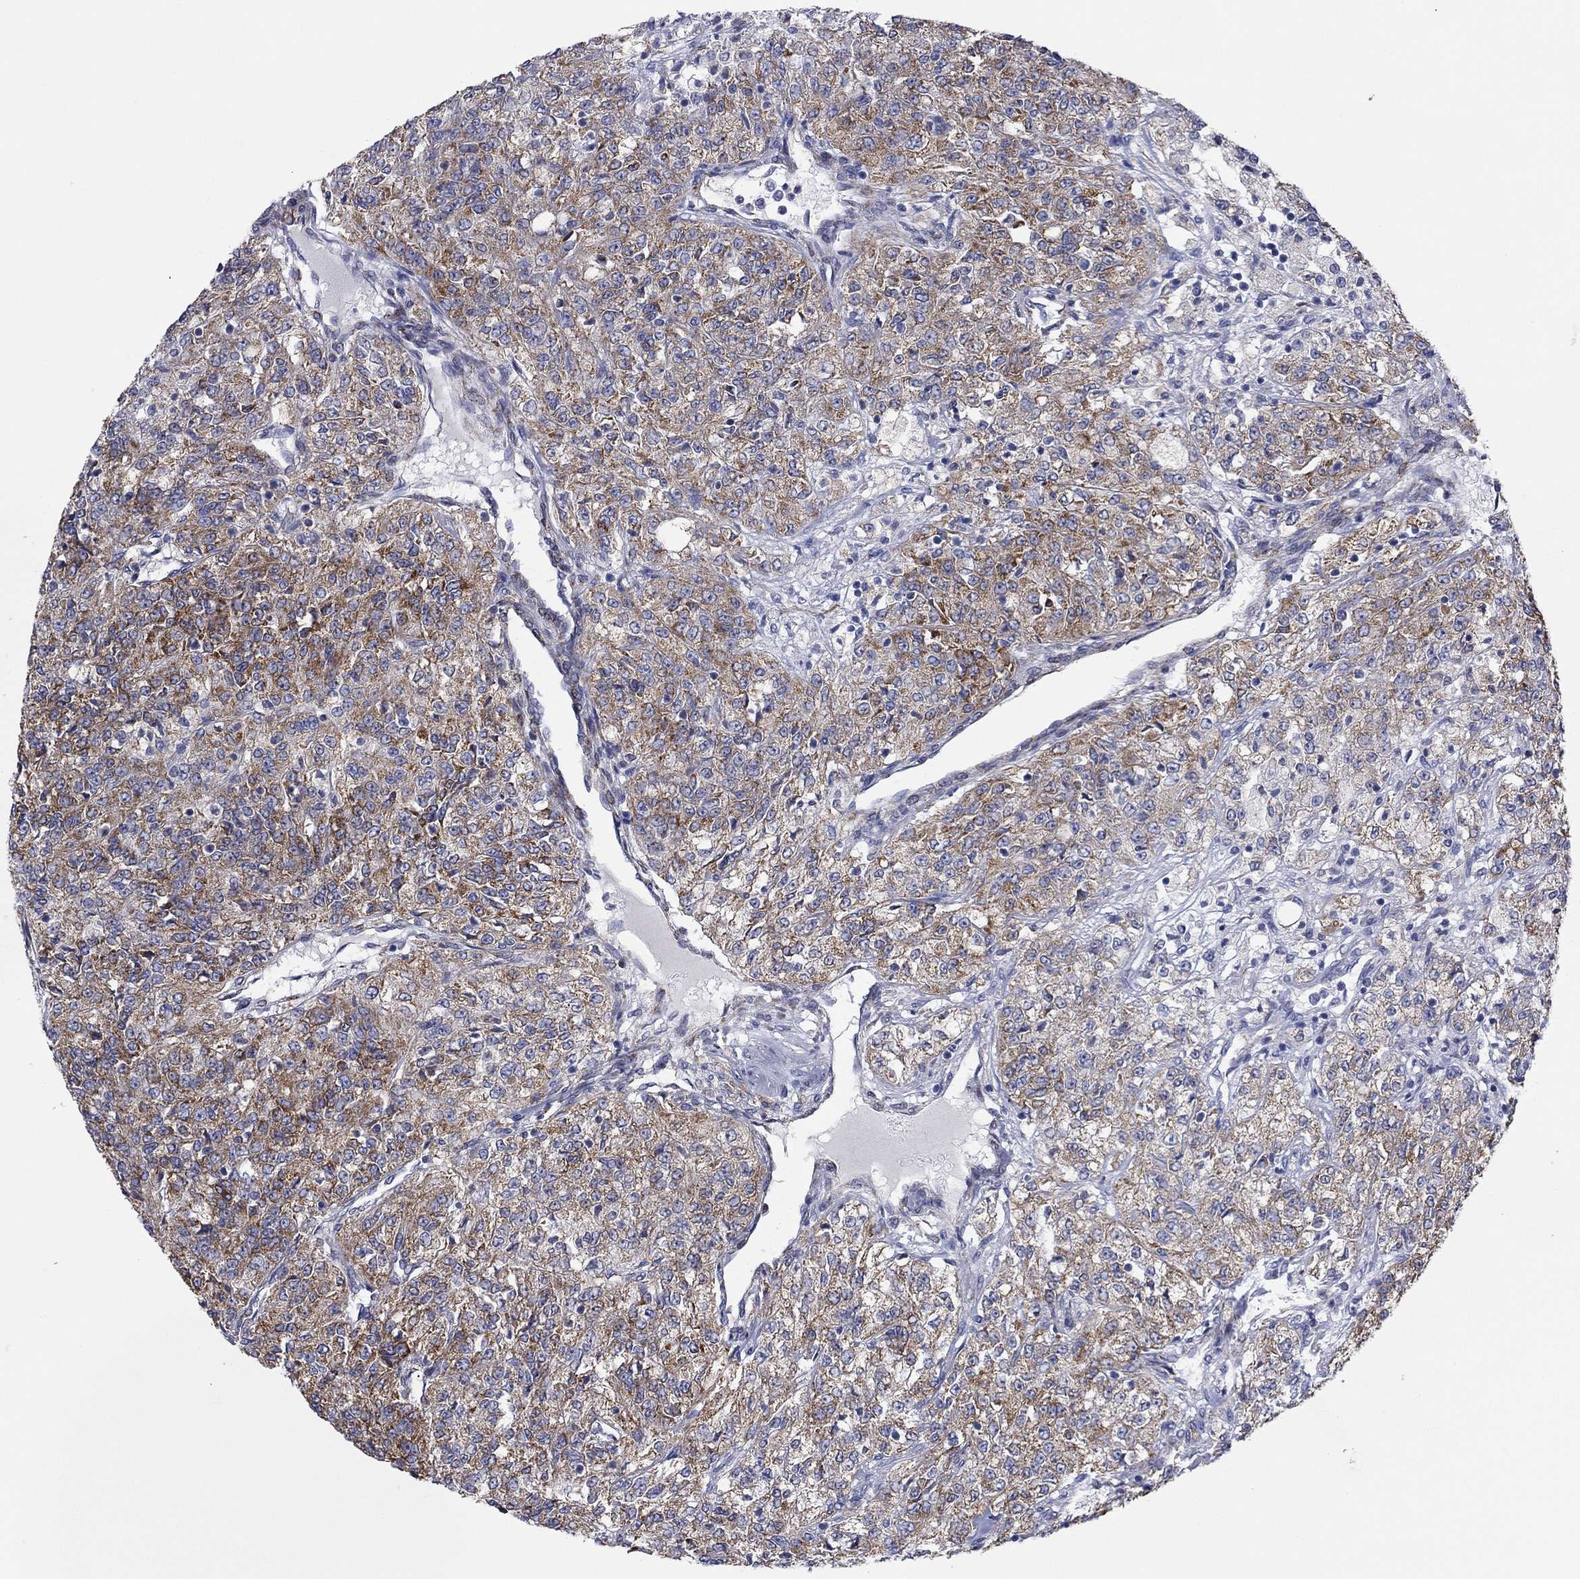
{"staining": {"intensity": "strong", "quantity": "25%-75%", "location": "cytoplasmic/membranous"}, "tissue": "renal cancer", "cell_type": "Tumor cells", "image_type": "cancer", "snomed": [{"axis": "morphology", "description": "Adenocarcinoma, NOS"}, {"axis": "topography", "description": "Kidney"}], "caption": "A photomicrograph of renal cancer (adenocarcinoma) stained for a protein demonstrates strong cytoplasmic/membranous brown staining in tumor cells.", "gene": "MGST3", "patient": {"sex": "female", "age": 63}}